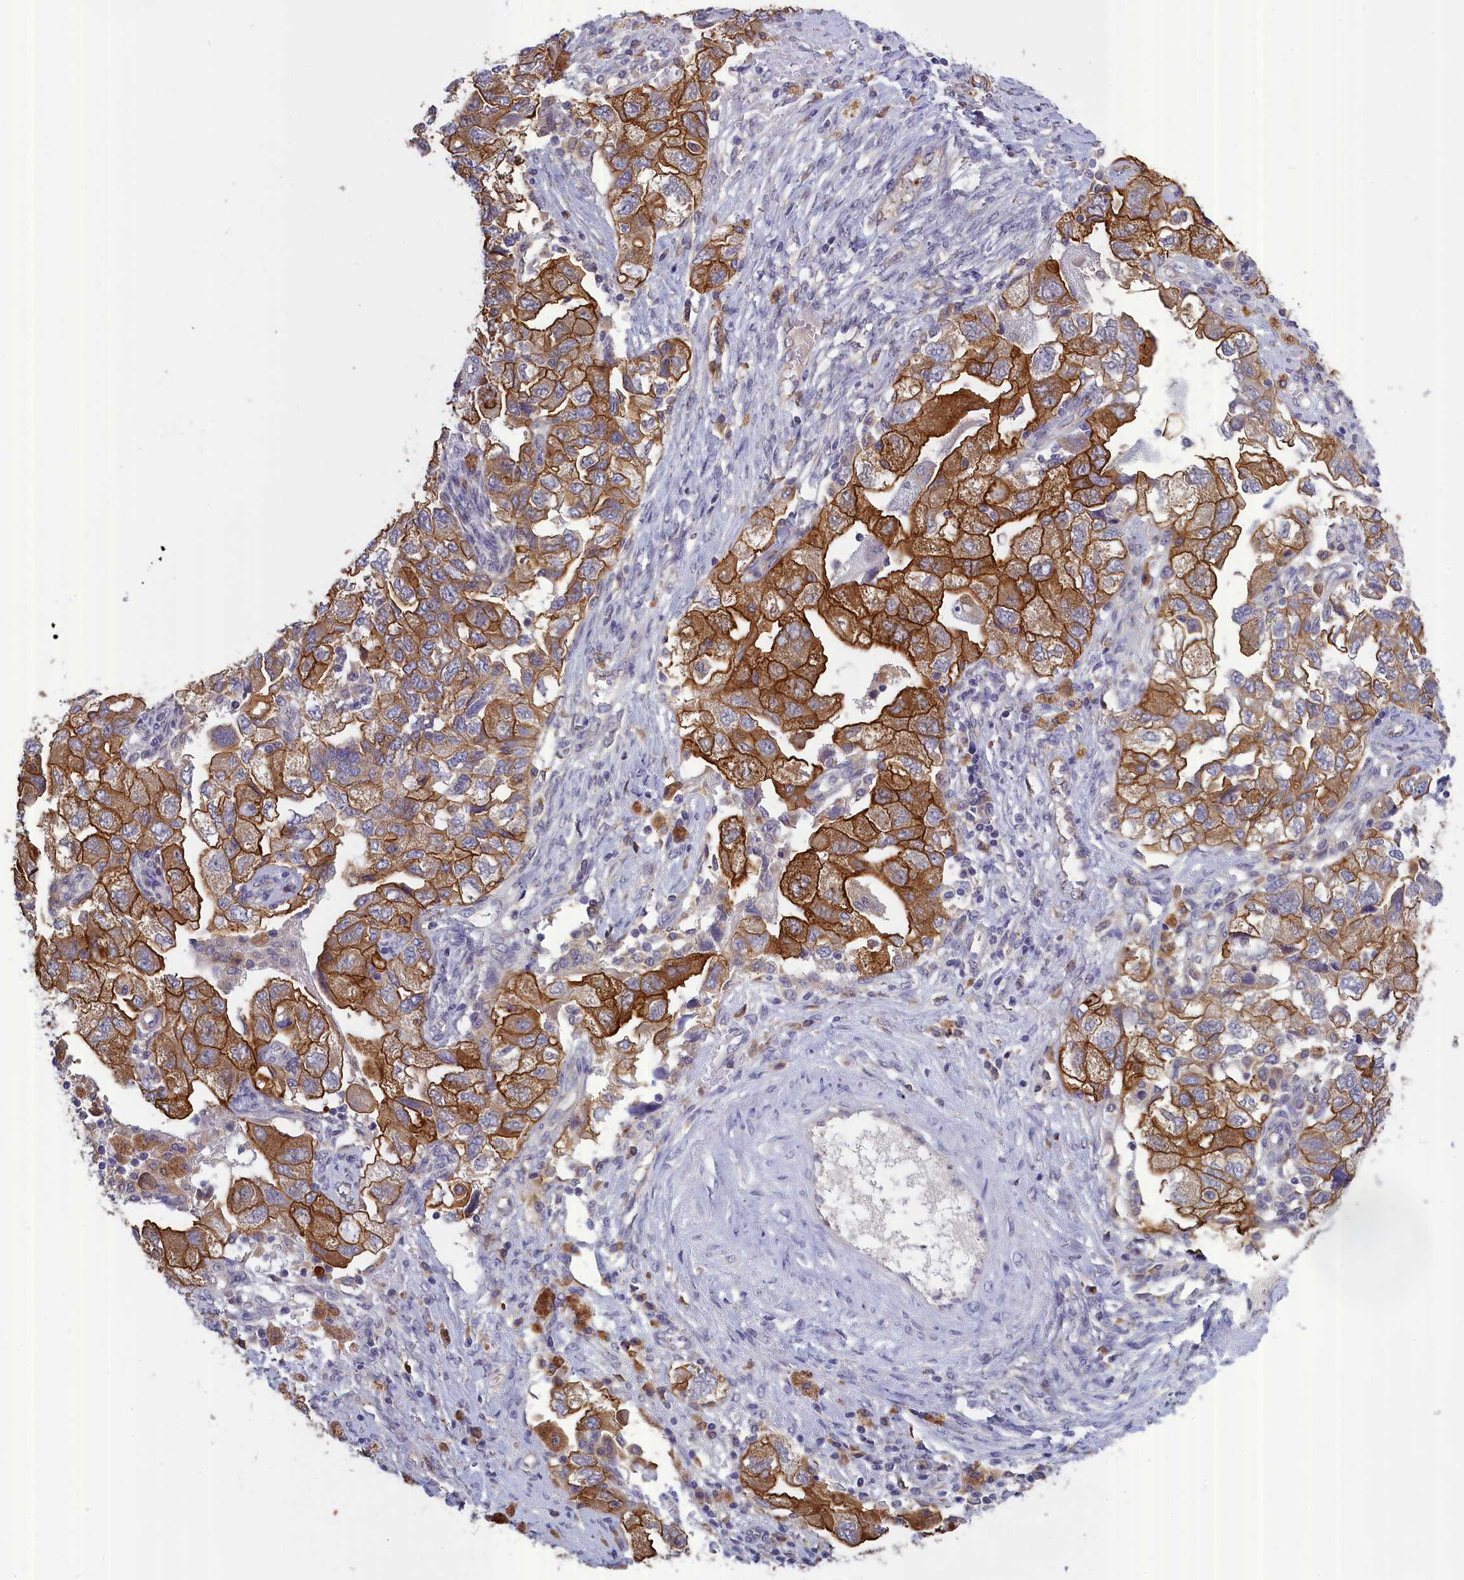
{"staining": {"intensity": "strong", "quantity": "25%-75%", "location": "cytoplasmic/membranous"}, "tissue": "ovarian cancer", "cell_type": "Tumor cells", "image_type": "cancer", "snomed": [{"axis": "morphology", "description": "Carcinoma, NOS"}, {"axis": "morphology", "description": "Cystadenocarcinoma, serous, NOS"}, {"axis": "topography", "description": "Ovary"}], "caption": "DAB immunohistochemical staining of human ovarian cancer (carcinoma) shows strong cytoplasmic/membranous protein expression in approximately 25%-75% of tumor cells.", "gene": "COL19A1", "patient": {"sex": "female", "age": 69}}